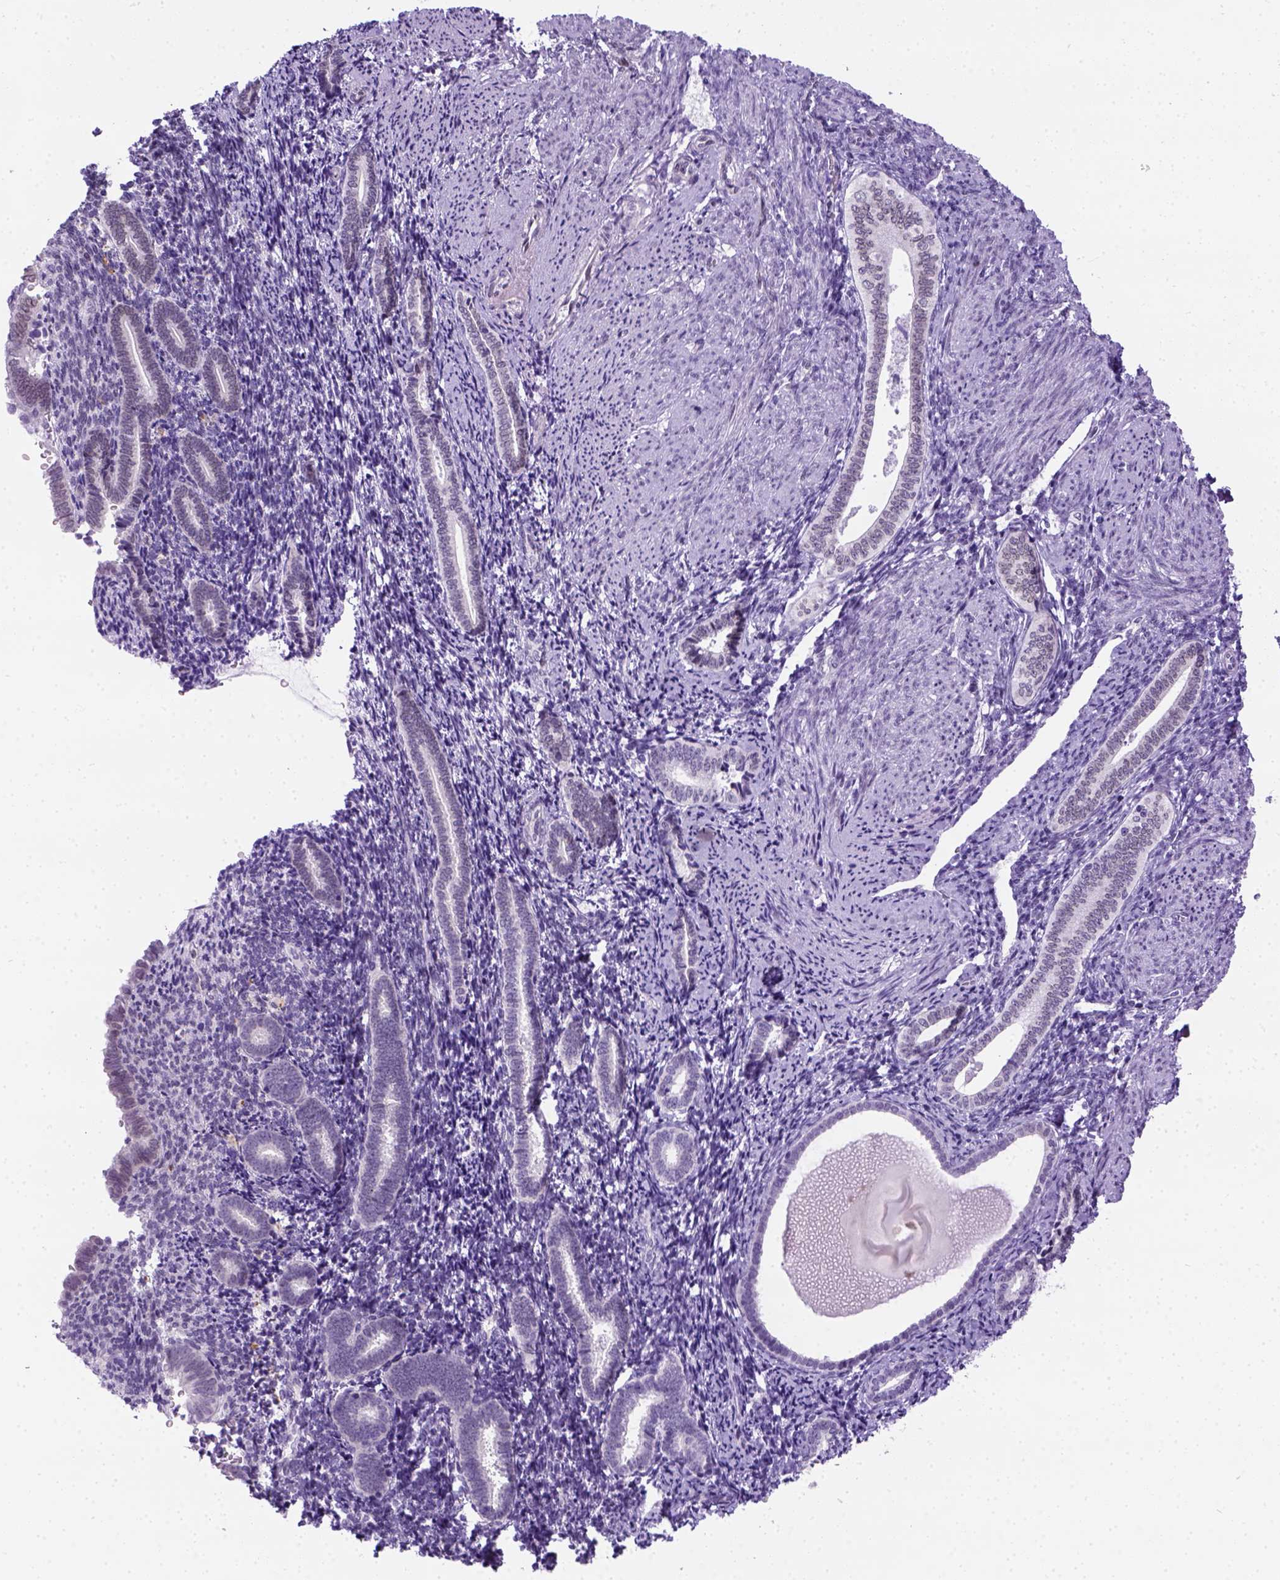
{"staining": {"intensity": "negative", "quantity": "none", "location": "none"}, "tissue": "endometrium", "cell_type": "Cells in endometrial stroma", "image_type": "normal", "snomed": [{"axis": "morphology", "description": "Normal tissue, NOS"}, {"axis": "topography", "description": "Endometrium"}], "caption": "An IHC micrograph of normal endometrium is shown. There is no staining in cells in endometrial stroma of endometrium. (IHC, brightfield microscopy, high magnification).", "gene": "FAM184B", "patient": {"sex": "female", "age": 57}}